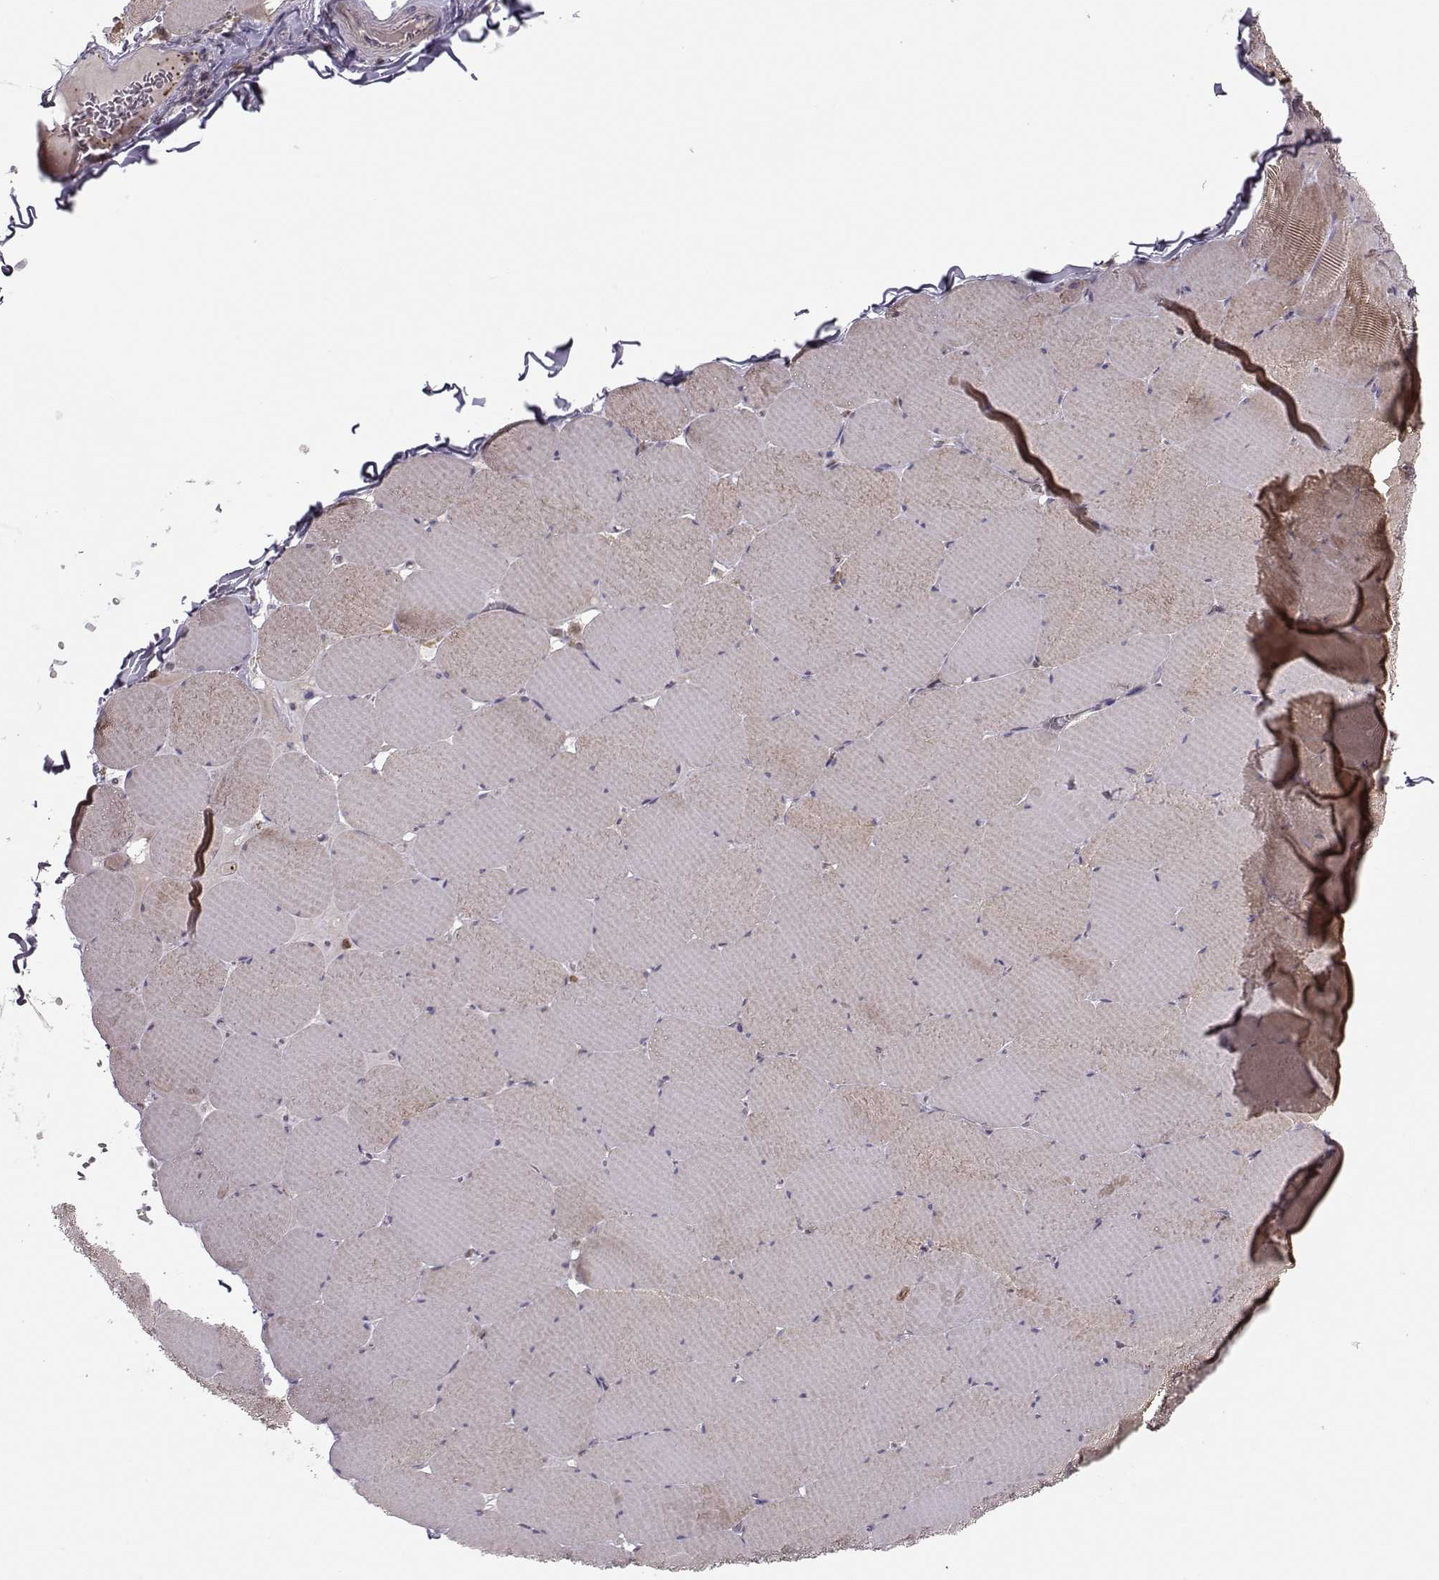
{"staining": {"intensity": "moderate", "quantity": "25%-75%", "location": "cytoplasmic/membranous"}, "tissue": "skeletal muscle", "cell_type": "Myocytes", "image_type": "normal", "snomed": [{"axis": "morphology", "description": "Normal tissue, NOS"}, {"axis": "morphology", "description": "Malignant melanoma, Metastatic site"}, {"axis": "topography", "description": "Skeletal muscle"}], "caption": "Protein staining reveals moderate cytoplasmic/membranous positivity in about 25%-75% of myocytes in unremarkable skeletal muscle. The protein of interest is shown in brown color, while the nuclei are stained blue.", "gene": "ASB16", "patient": {"sex": "male", "age": 50}}